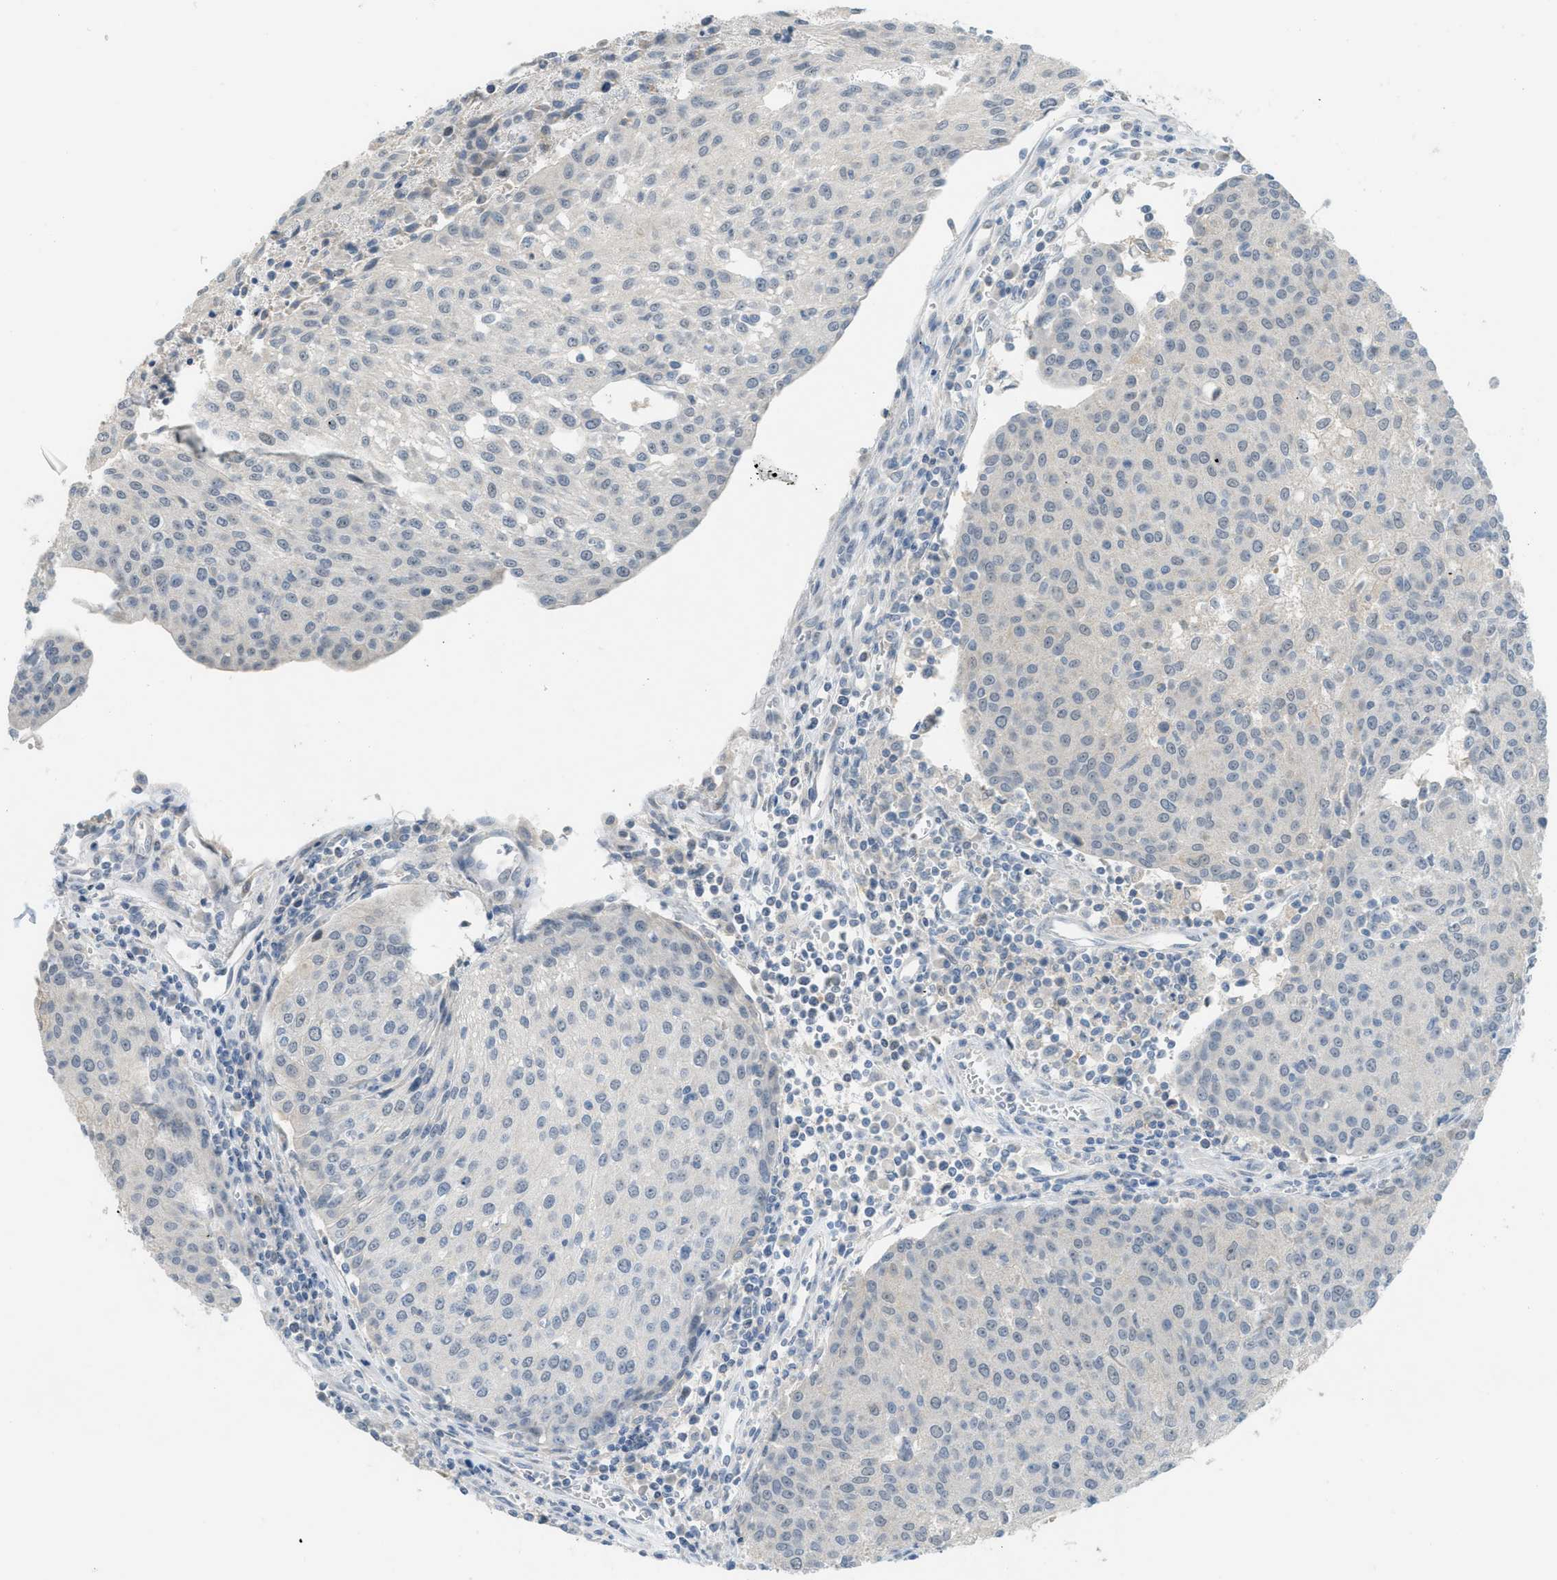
{"staining": {"intensity": "negative", "quantity": "none", "location": "none"}, "tissue": "urothelial cancer", "cell_type": "Tumor cells", "image_type": "cancer", "snomed": [{"axis": "morphology", "description": "Urothelial carcinoma, High grade"}, {"axis": "topography", "description": "Urinary bladder"}], "caption": "High-grade urothelial carcinoma was stained to show a protein in brown. There is no significant expression in tumor cells.", "gene": "TXNDC2", "patient": {"sex": "female", "age": 85}}